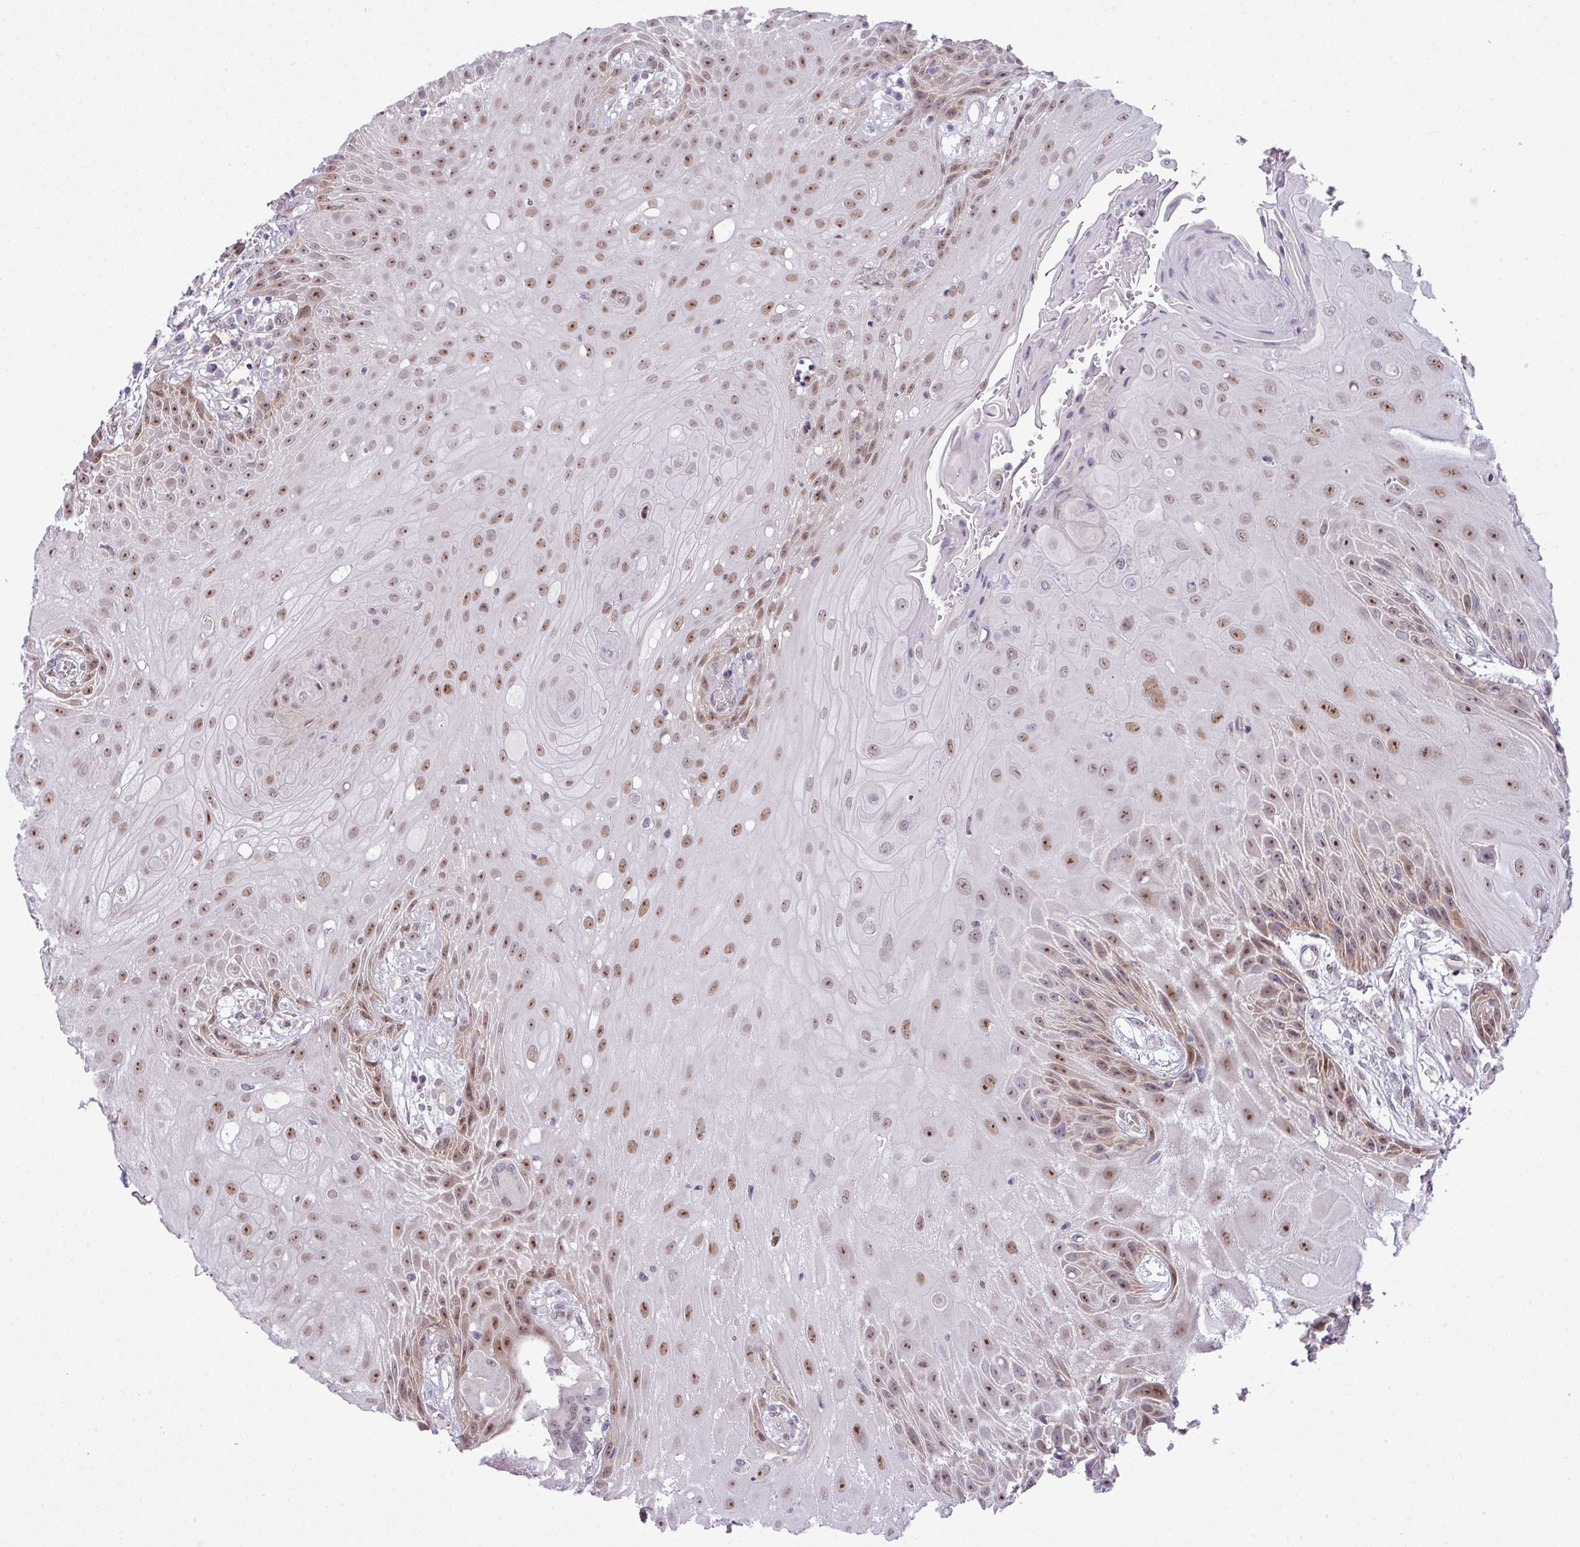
{"staining": {"intensity": "moderate", "quantity": ">75%", "location": "nuclear"}, "tissue": "head and neck cancer", "cell_type": "Tumor cells", "image_type": "cancer", "snomed": [{"axis": "morphology", "description": "Squamous cell carcinoma, NOS"}, {"axis": "topography", "description": "Head-Neck"}], "caption": "Immunohistochemistry (IHC) (DAB) staining of human head and neck cancer shows moderate nuclear protein staining in about >75% of tumor cells. Nuclei are stained in blue.", "gene": "MAK16", "patient": {"sex": "female", "age": 73}}